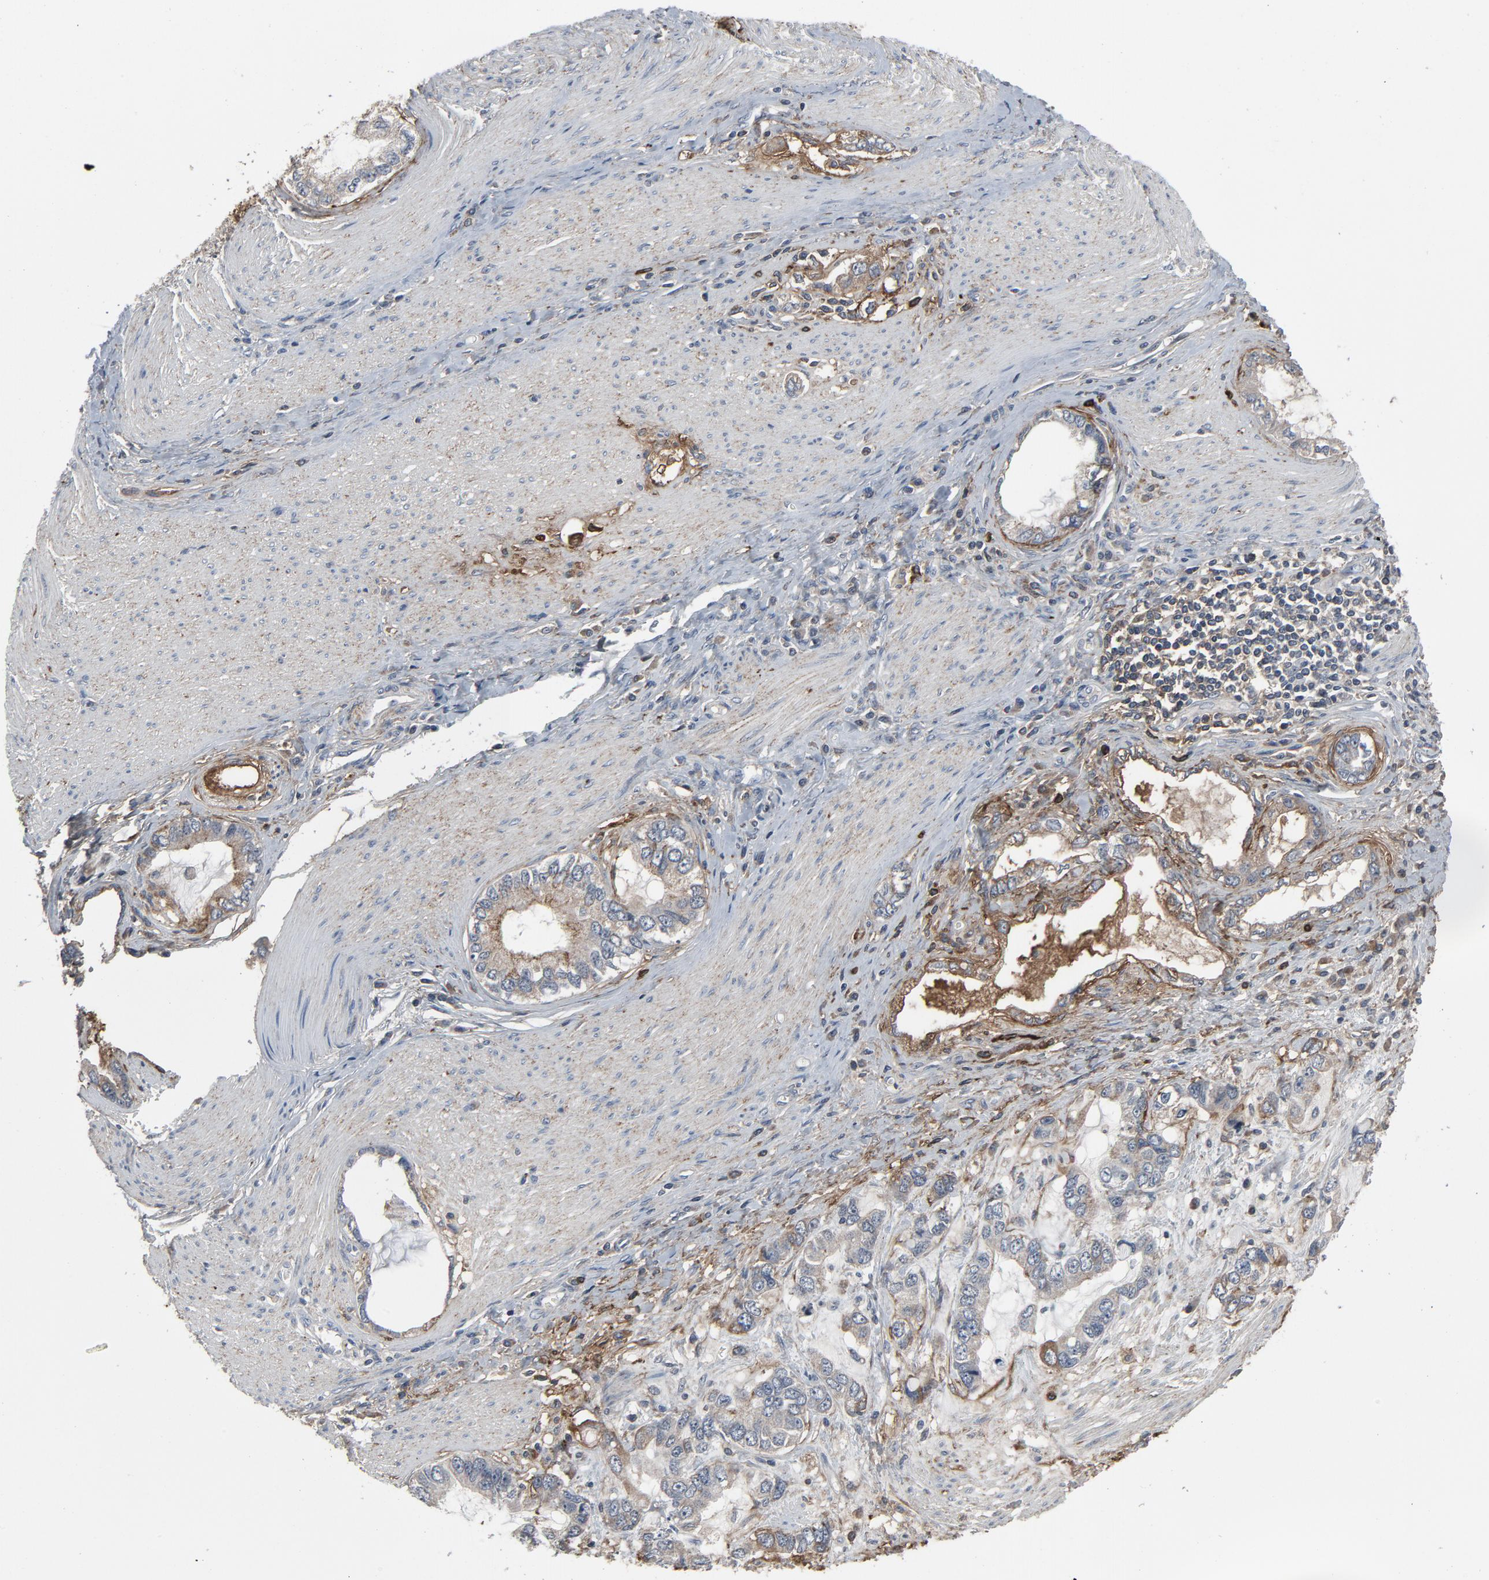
{"staining": {"intensity": "negative", "quantity": "none", "location": "none"}, "tissue": "stomach cancer", "cell_type": "Tumor cells", "image_type": "cancer", "snomed": [{"axis": "morphology", "description": "Adenocarcinoma, NOS"}, {"axis": "topography", "description": "Stomach, lower"}], "caption": "Human stomach adenocarcinoma stained for a protein using IHC displays no positivity in tumor cells.", "gene": "PDZD4", "patient": {"sex": "female", "age": 93}}